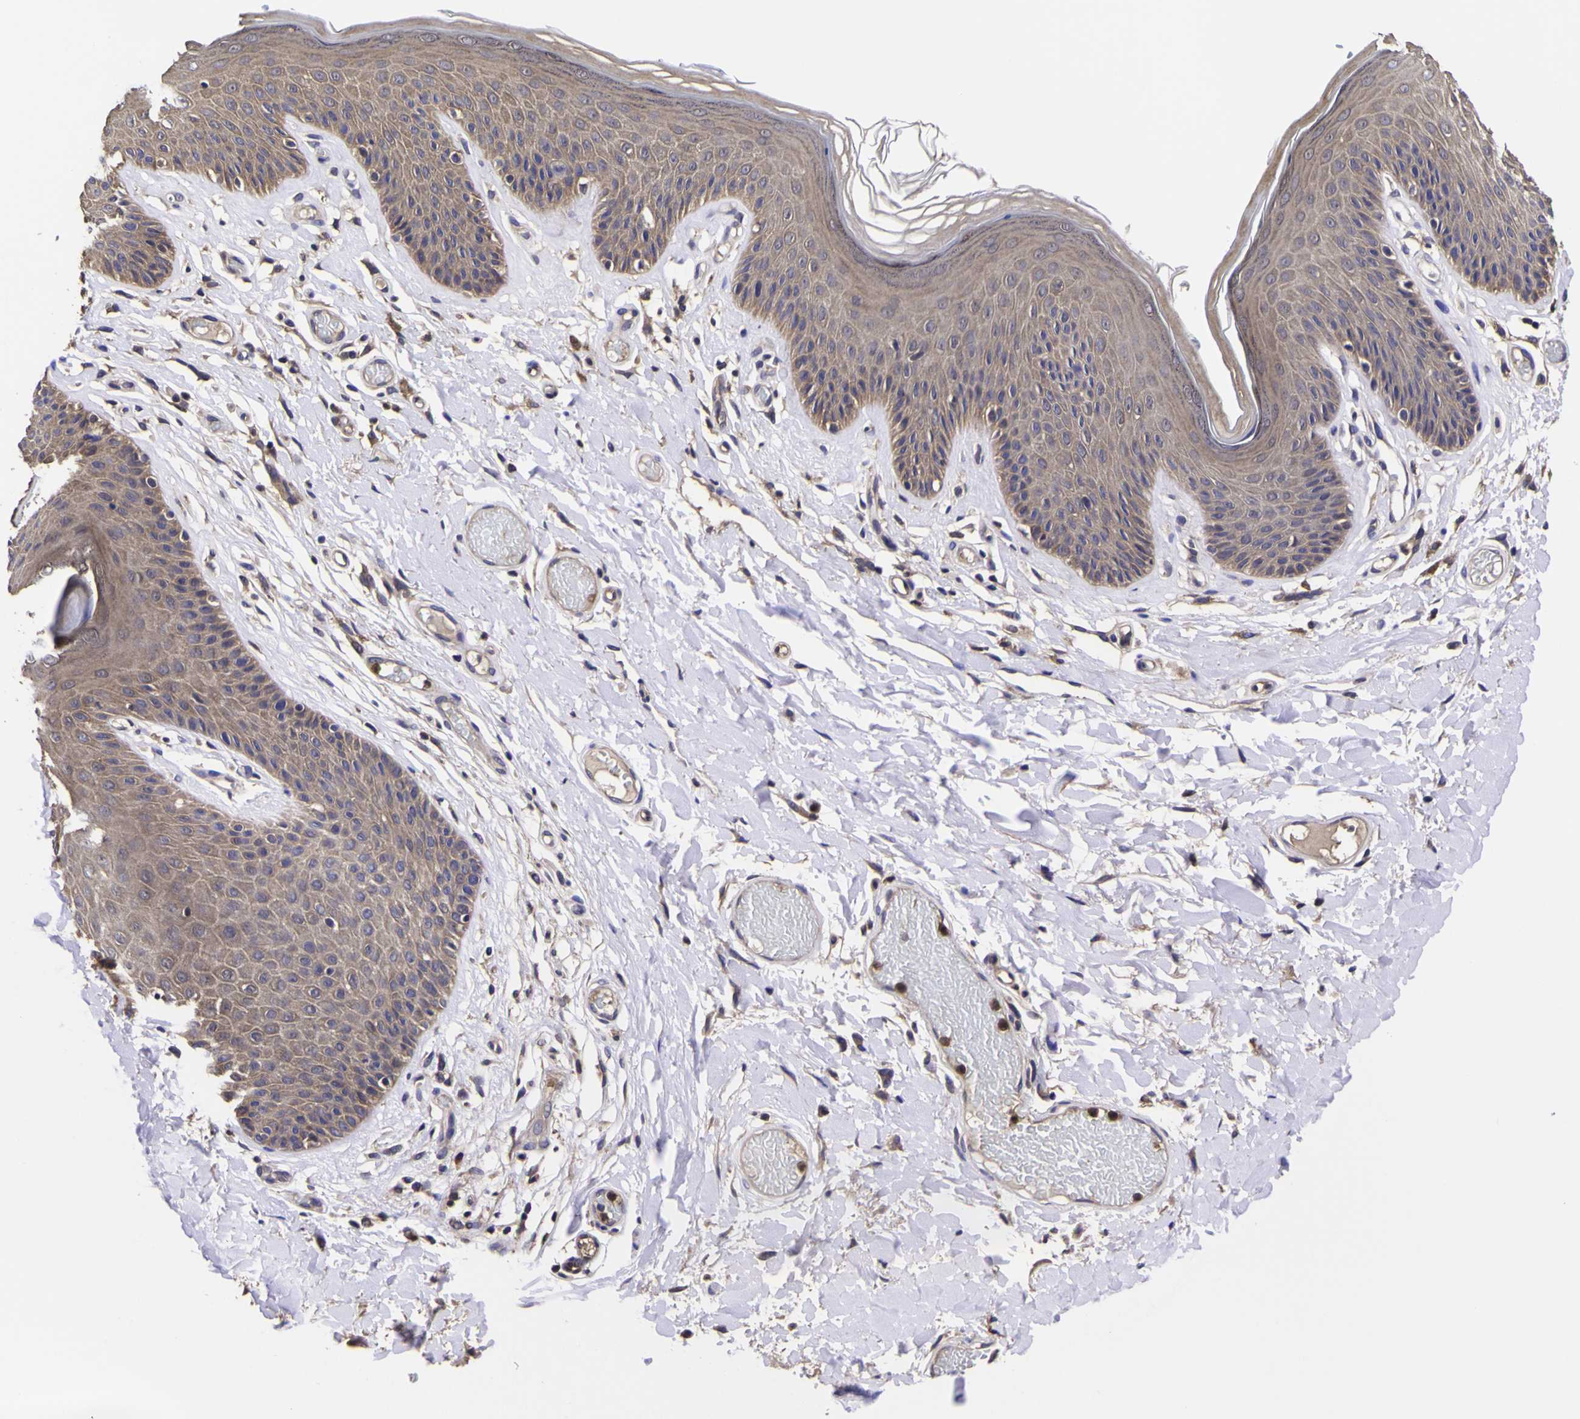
{"staining": {"intensity": "weak", "quantity": ">75%", "location": "cytoplasmic/membranous"}, "tissue": "skin", "cell_type": "Epidermal cells", "image_type": "normal", "snomed": [{"axis": "morphology", "description": "Normal tissue, NOS"}, {"axis": "topography", "description": "Vulva"}], "caption": "IHC (DAB (3,3'-diaminobenzidine)) staining of normal human skin reveals weak cytoplasmic/membranous protein expression in about >75% of epidermal cells.", "gene": "MAPK14", "patient": {"sex": "female", "age": 73}}